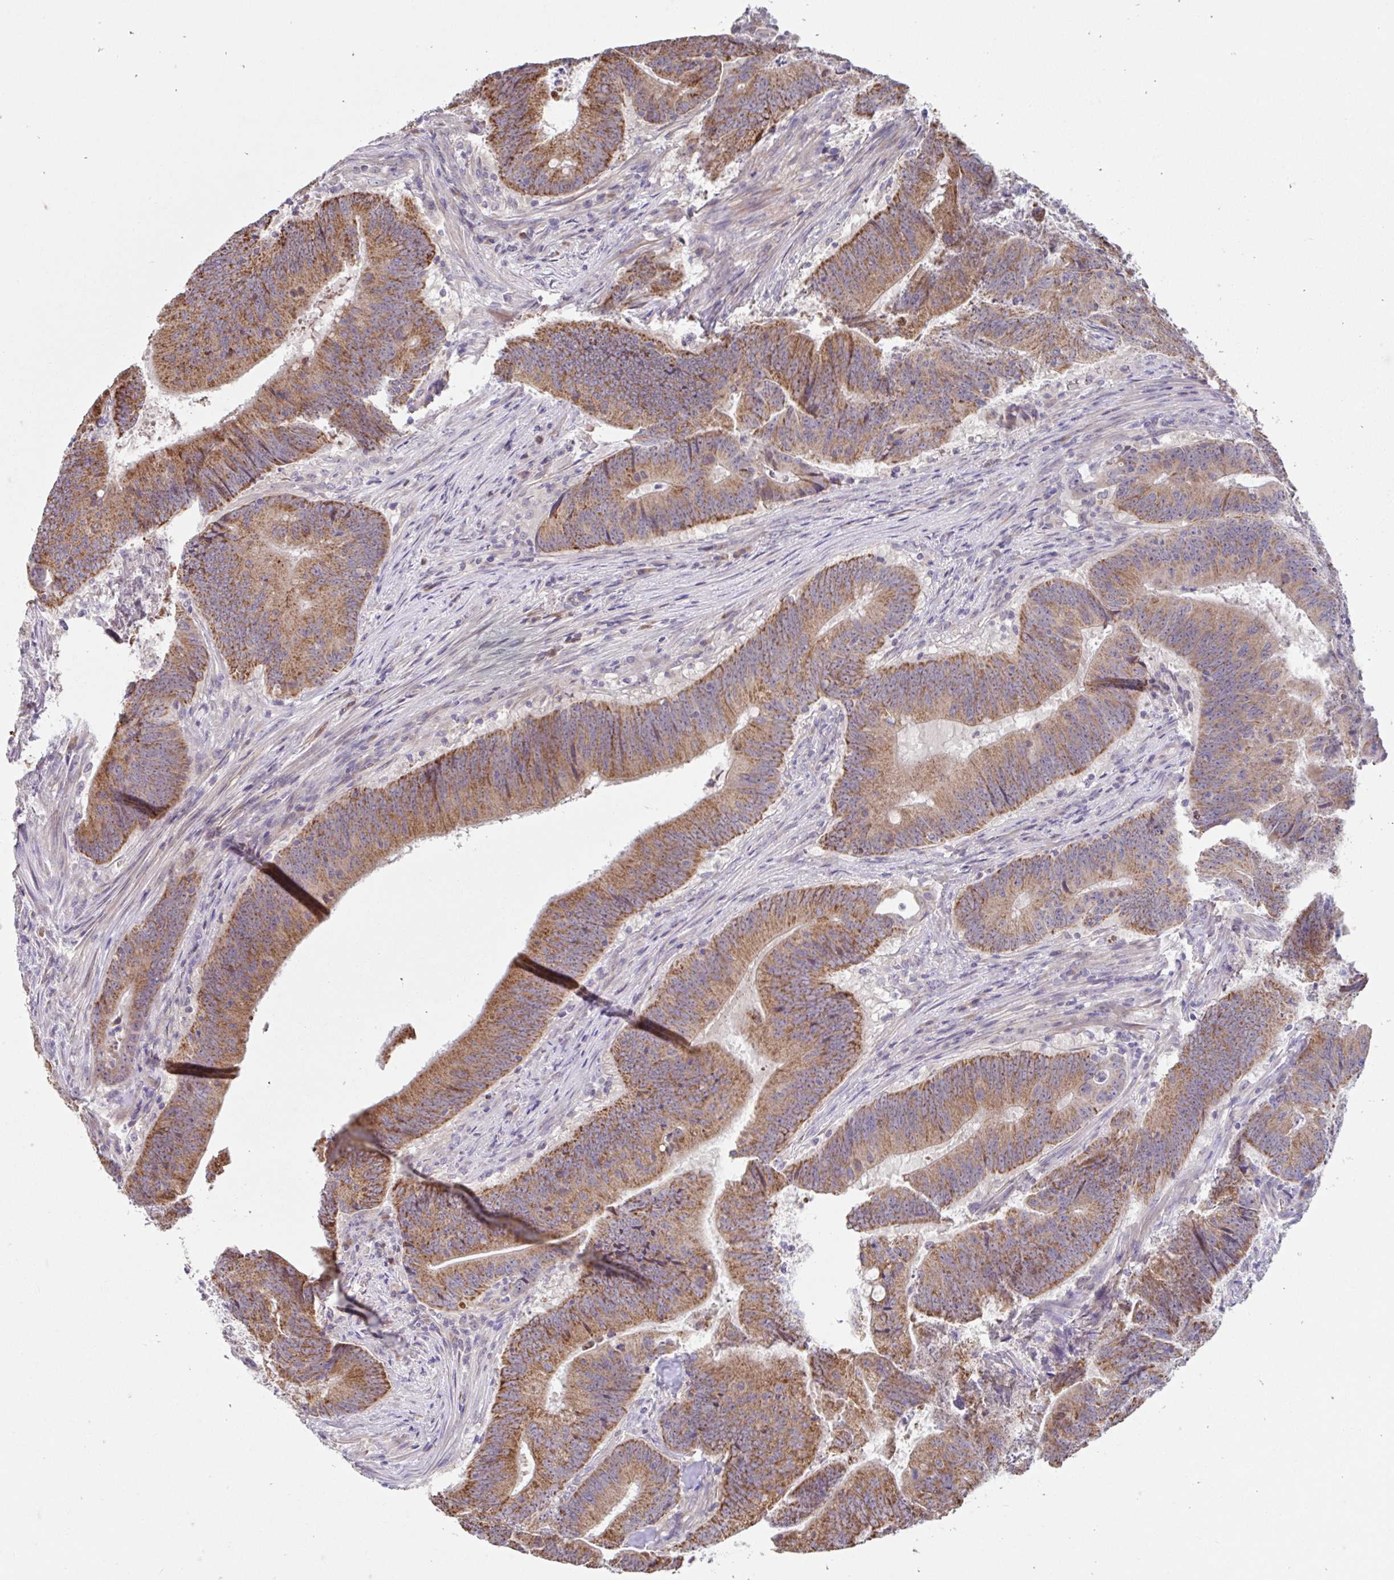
{"staining": {"intensity": "moderate", "quantity": ">75%", "location": "cytoplasmic/membranous"}, "tissue": "colorectal cancer", "cell_type": "Tumor cells", "image_type": "cancer", "snomed": [{"axis": "morphology", "description": "Adenocarcinoma, NOS"}, {"axis": "topography", "description": "Colon"}], "caption": "IHC of human colorectal cancer shows medium levels of moderate cytoplasmic/membranous expression in about >75% of tumor cells.", "gene": "NT5C1B", "patient": {"sex": "female", "age": 87}}